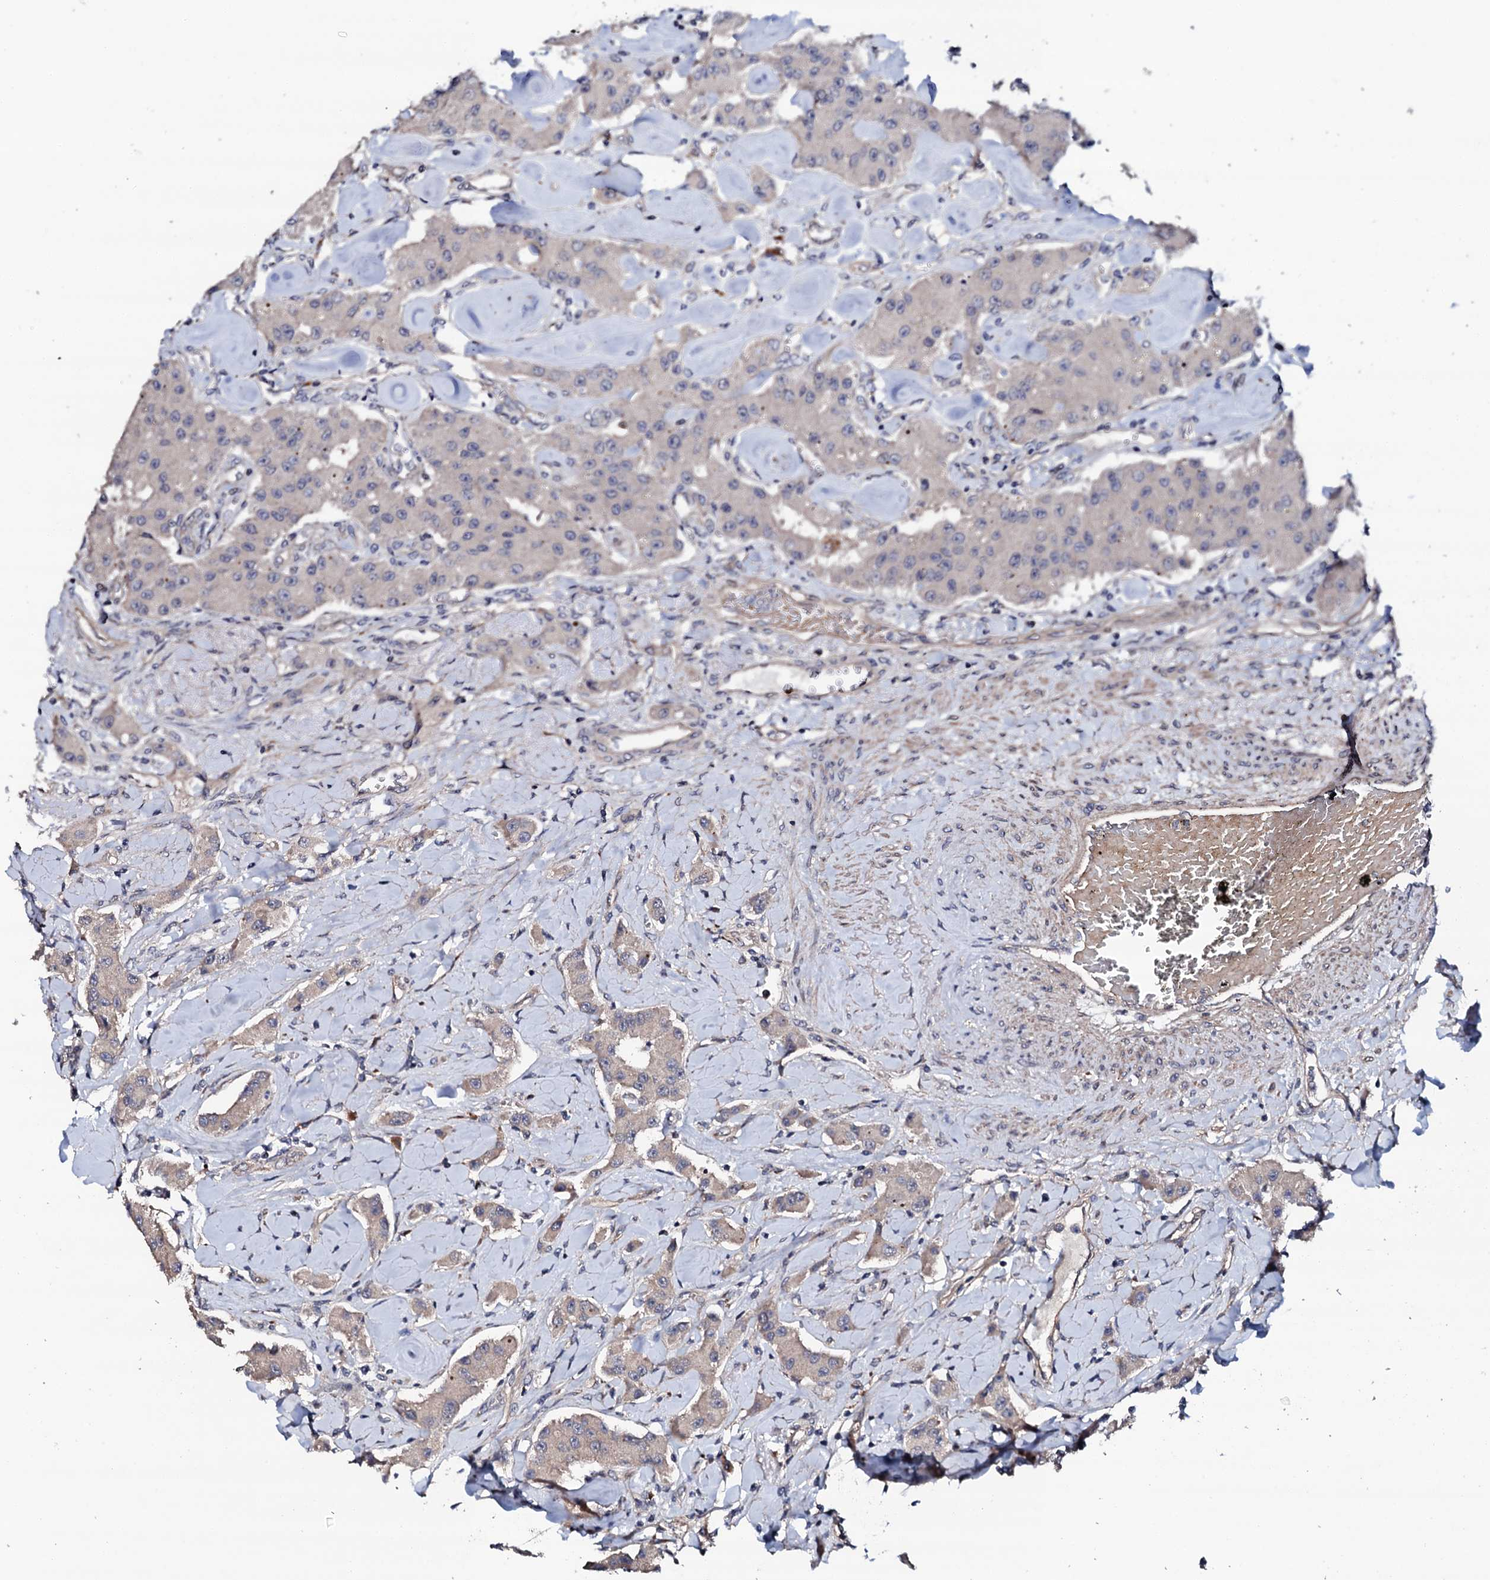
{"staining": {"intensity": "weak", "quantity": "<25%", "location": "cytoplasmic/membranous"}, "tissue": "carcinoid", "cell_type": "Tumor cells", "image_type": "cancer", "snomed": [{"axis": "morphology", "description": "Carcinoid, malignant, NOS"}, {"axis": "topography", "description": "Pancreas"}], "caption": "Immunohistochemistry (IHC) of human malignant carcinoid reveals no staining in tumor cells.", "gene": "CIAO2A", "patient": {"sex": "male", "age": 41}}